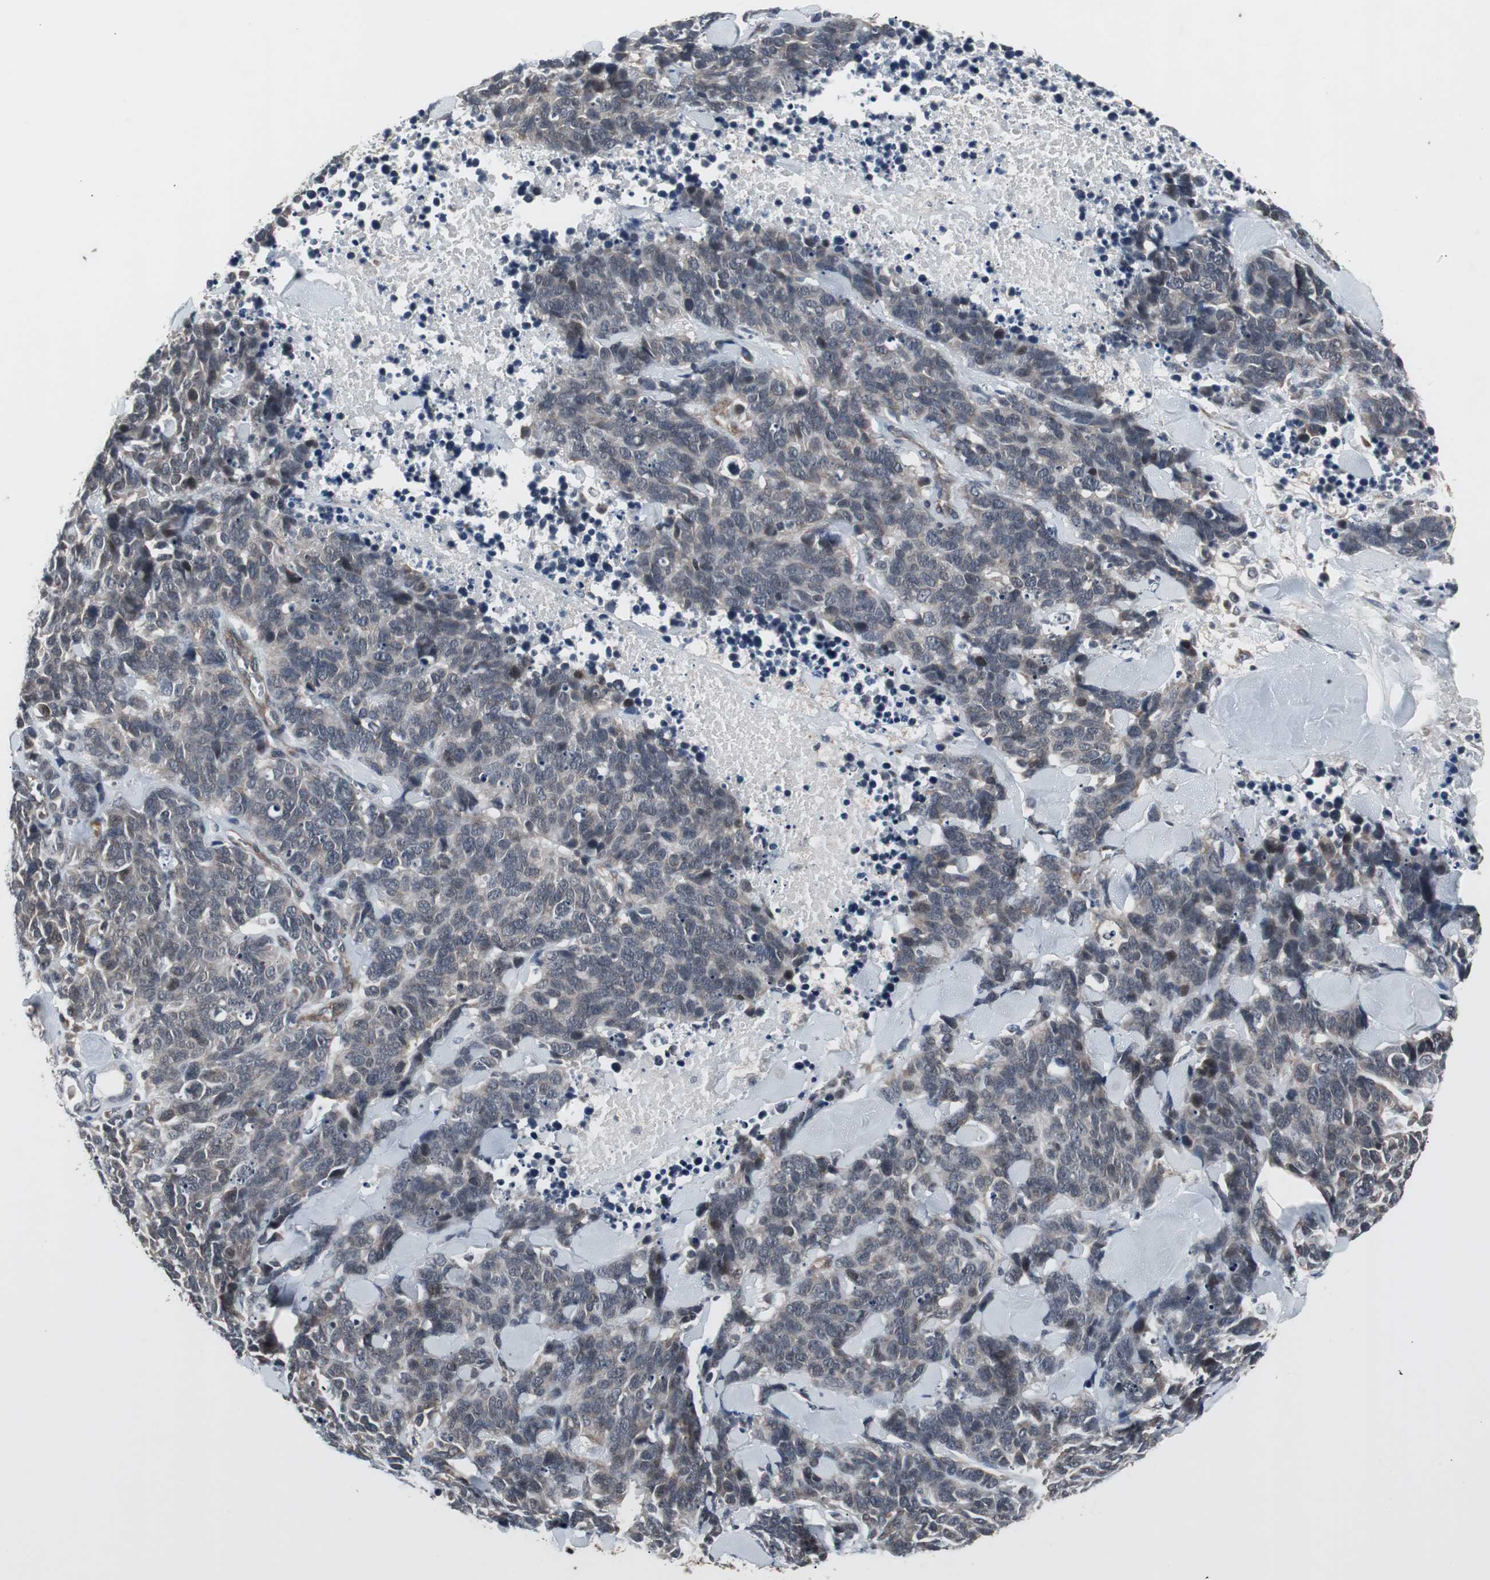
{"staining": {"intensity": "weak", "quantity": ">75%", "location": "cytoplasmic/membranous"}, "tissue": "lung cancer", "cell_type": "Tumor cells", "image_type": "cancer", "snomed": [{"axis": "morphology", "description": "Neoplasm, malignant, NOS"}, {"axis": "topography", "description": "Lung"}], "caption": "Immunohistochemistry (DAB) staining of lung cancer demonstrates weak cytoplasmic/membranous protein expression in approximately >75% of tumor cells.", "gene": "ATP2B2", "patient": {"sex": "female", "age": 58}}